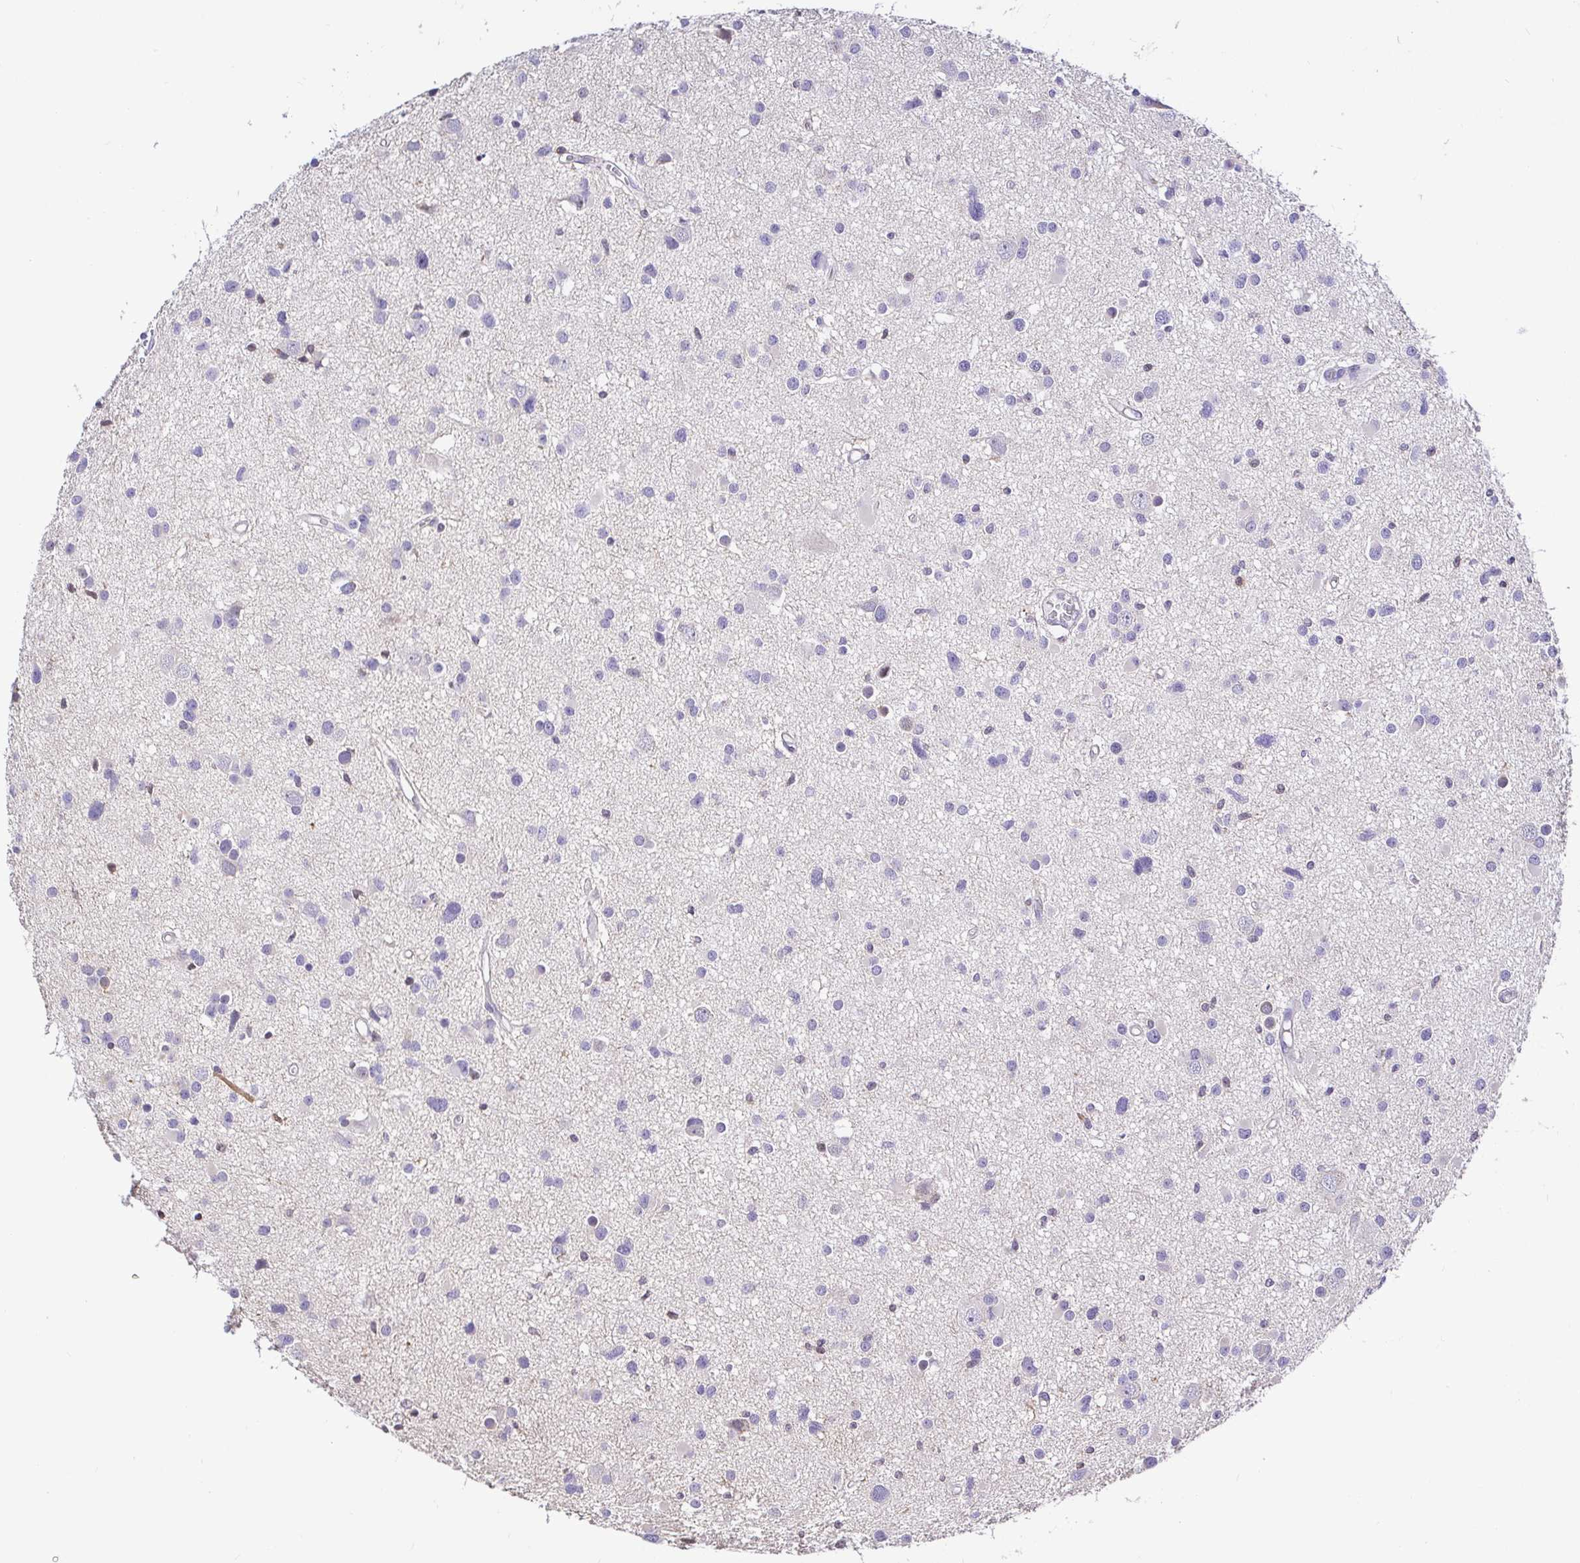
{"staining": {"intensity": "negative", "quantity": "none", "location": "none"}, "tissue": "glioma", "cell_type": "Tumor cells", "image_type": "cancer", "snomed": [{"axis": "morphology", "description": "Glioma, malignant, High grade"}, {"axis": "topography", "description": "Brain"}], "caption": "This histopathology image is of high-grade glioma (malignant) stained with IHC to label a protein in brown with the nuclei are counter-stained blue. There is no expression in tumor cells.", "gene": "SKAP1", "patient": {"sex": "male", "age": 54}}